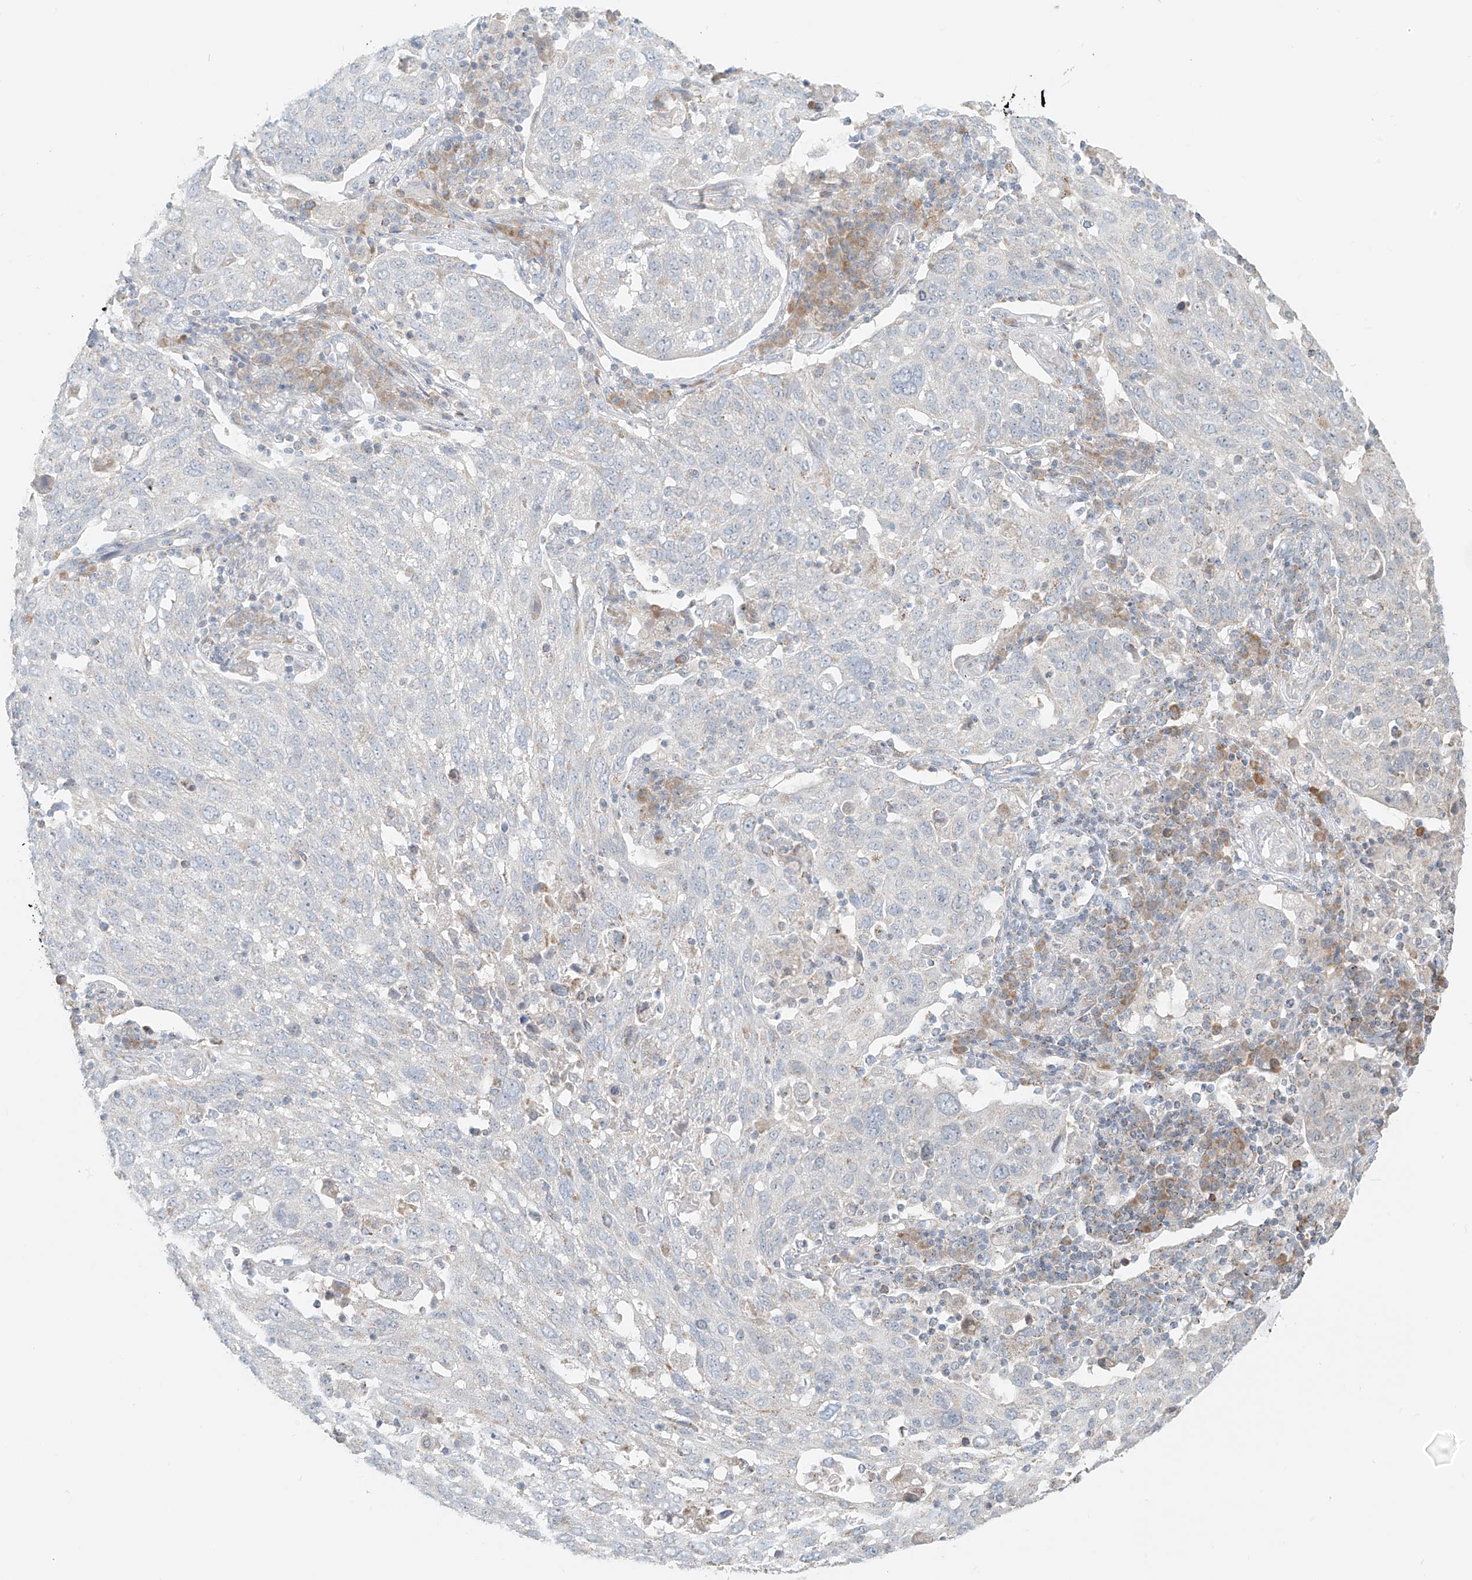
{"staining": {"intensity": "negative", "quantity": "none", "location": "none"}, "tissue": "lung cancer", "cell_type": "Tumor cells", "image_type": "cancer", "snomed": [{"axis": "morphology", "description": "Squamous cell carcinoma, NOS"}, {"axis": "topography", "description": "Lung"}], "caption": "This micrograph is of lung cancer stained with immunohistochemistry (IHC) to label a protein in brown with the nuclei are counter-stained blue. There is no staining in tumor cells.", "gene": "UST", "patient": {"sex": "male", "age": 65}}